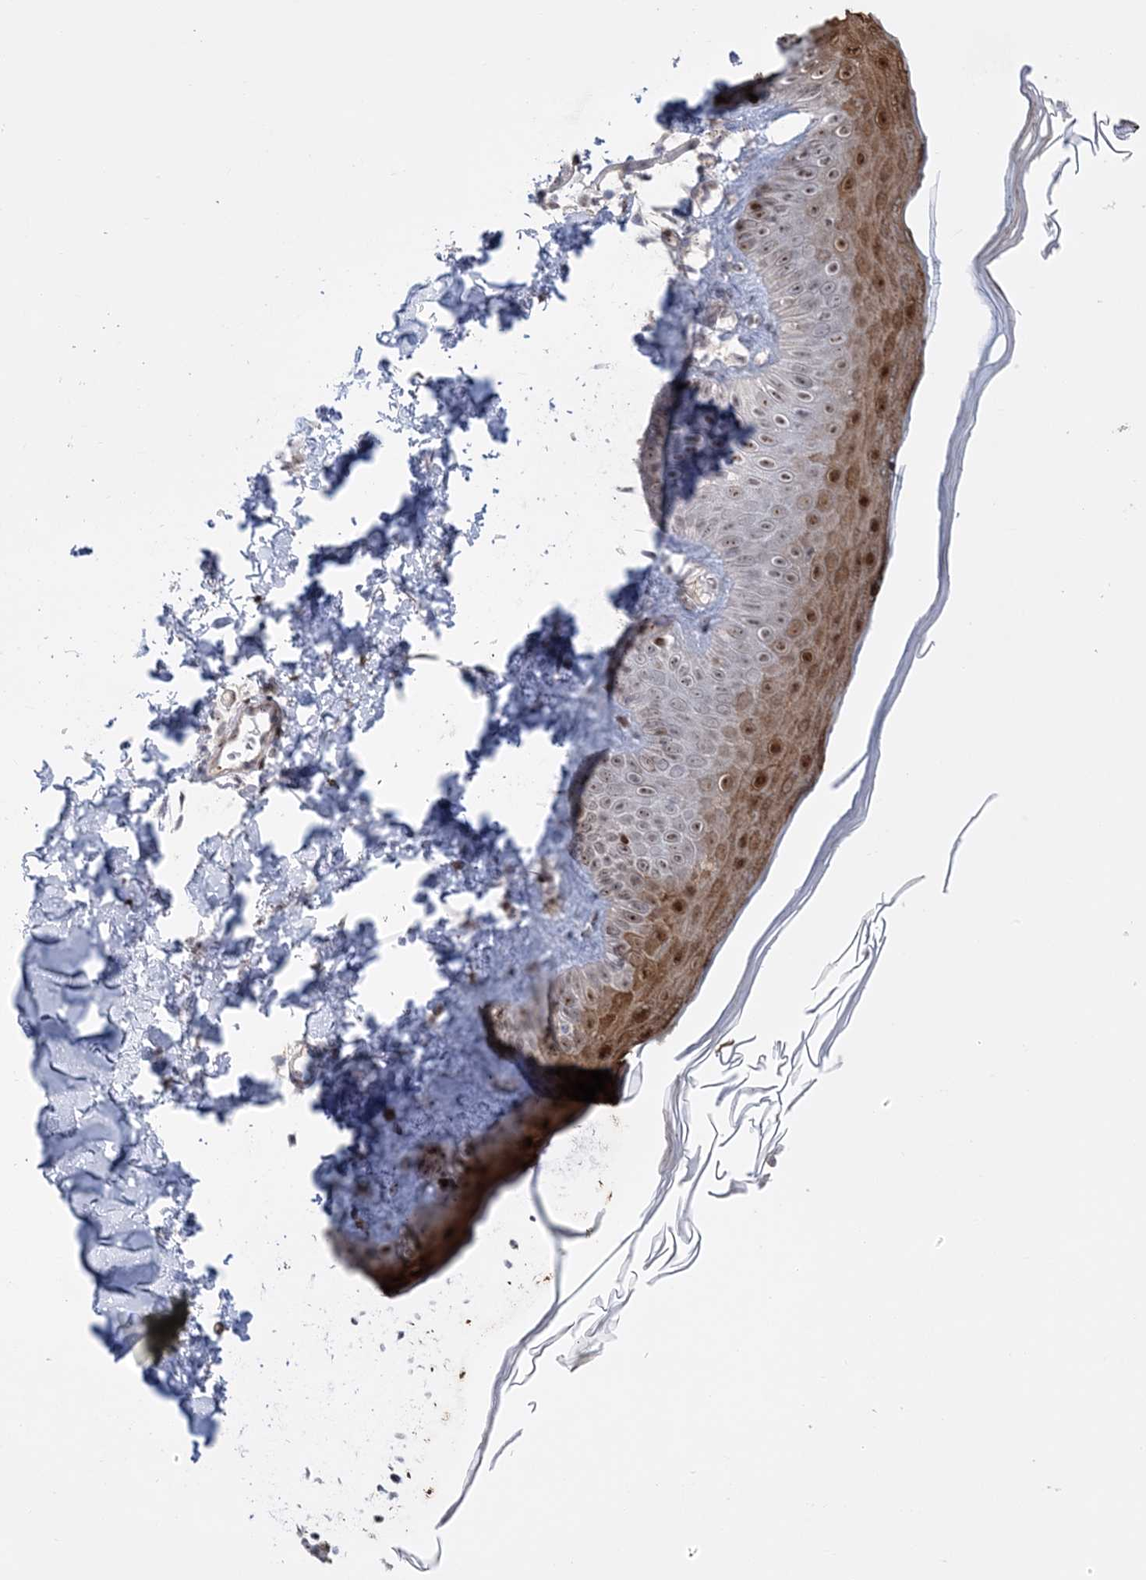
{"staining": {"intensity": "negative", "quantity": "none", "location": "none"}, "tissue": "skin", "cell_type": "Fibroblasts", "image_type": "normal", "snomed": [{"axis": "morphology", "description": "Normal tissue, NOS"}, {"axis": "topography", "description": "Skin"}], "caption": "This is a photomicrograph of immunohistochemistry staining of unremarkable skin, which shows no staining in fibroblasts.", "gene": "HOMEZ", "patient": {"sex": "male", "age": 52}}